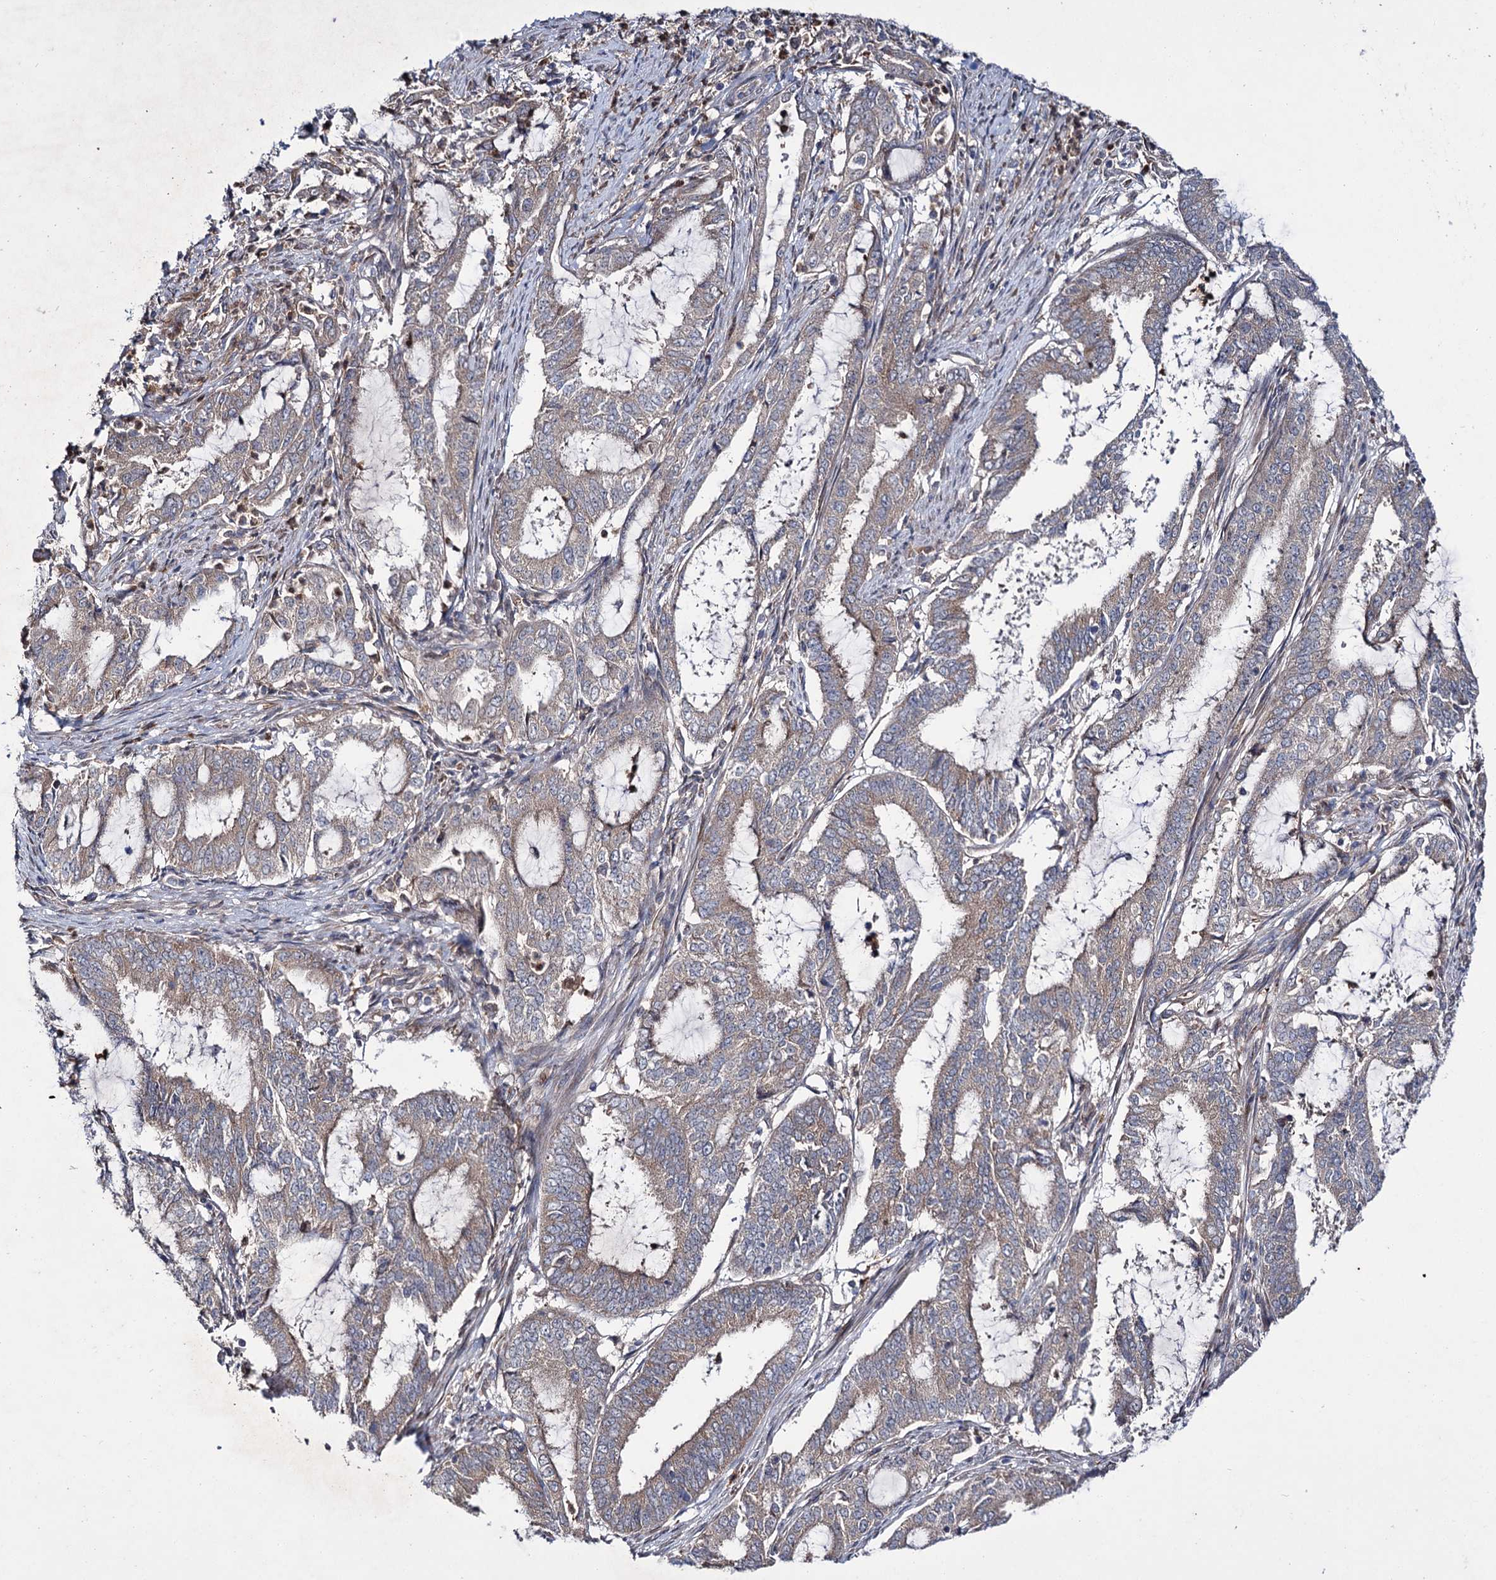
{"staining": {"intensity": "weak", "quantity": "25%-75%", "location": "cytoplasmic/membranous"}, "tissue": "endometrial cancer", "cell_type": "Tumor cells", "image_type": "cancer", "snomed": [{"axis": "morphology", "description": "Adenocarcinoma, NOS"}, {"axis": "topography", "description": "Endometrium"}], "caption": "Immunohistochemical staining of endometrial cancer (adenocarcinoma) shows low levels of weak cytoplasmic/membranous staining in about 25%-75% of tumor cells. (DAB (3,3'-diaminobenzidine) = brown stain, brightfield microscopy at high magnification).", "gene": "PTPN3", "patient": {"sex": "female", "age": 51}}